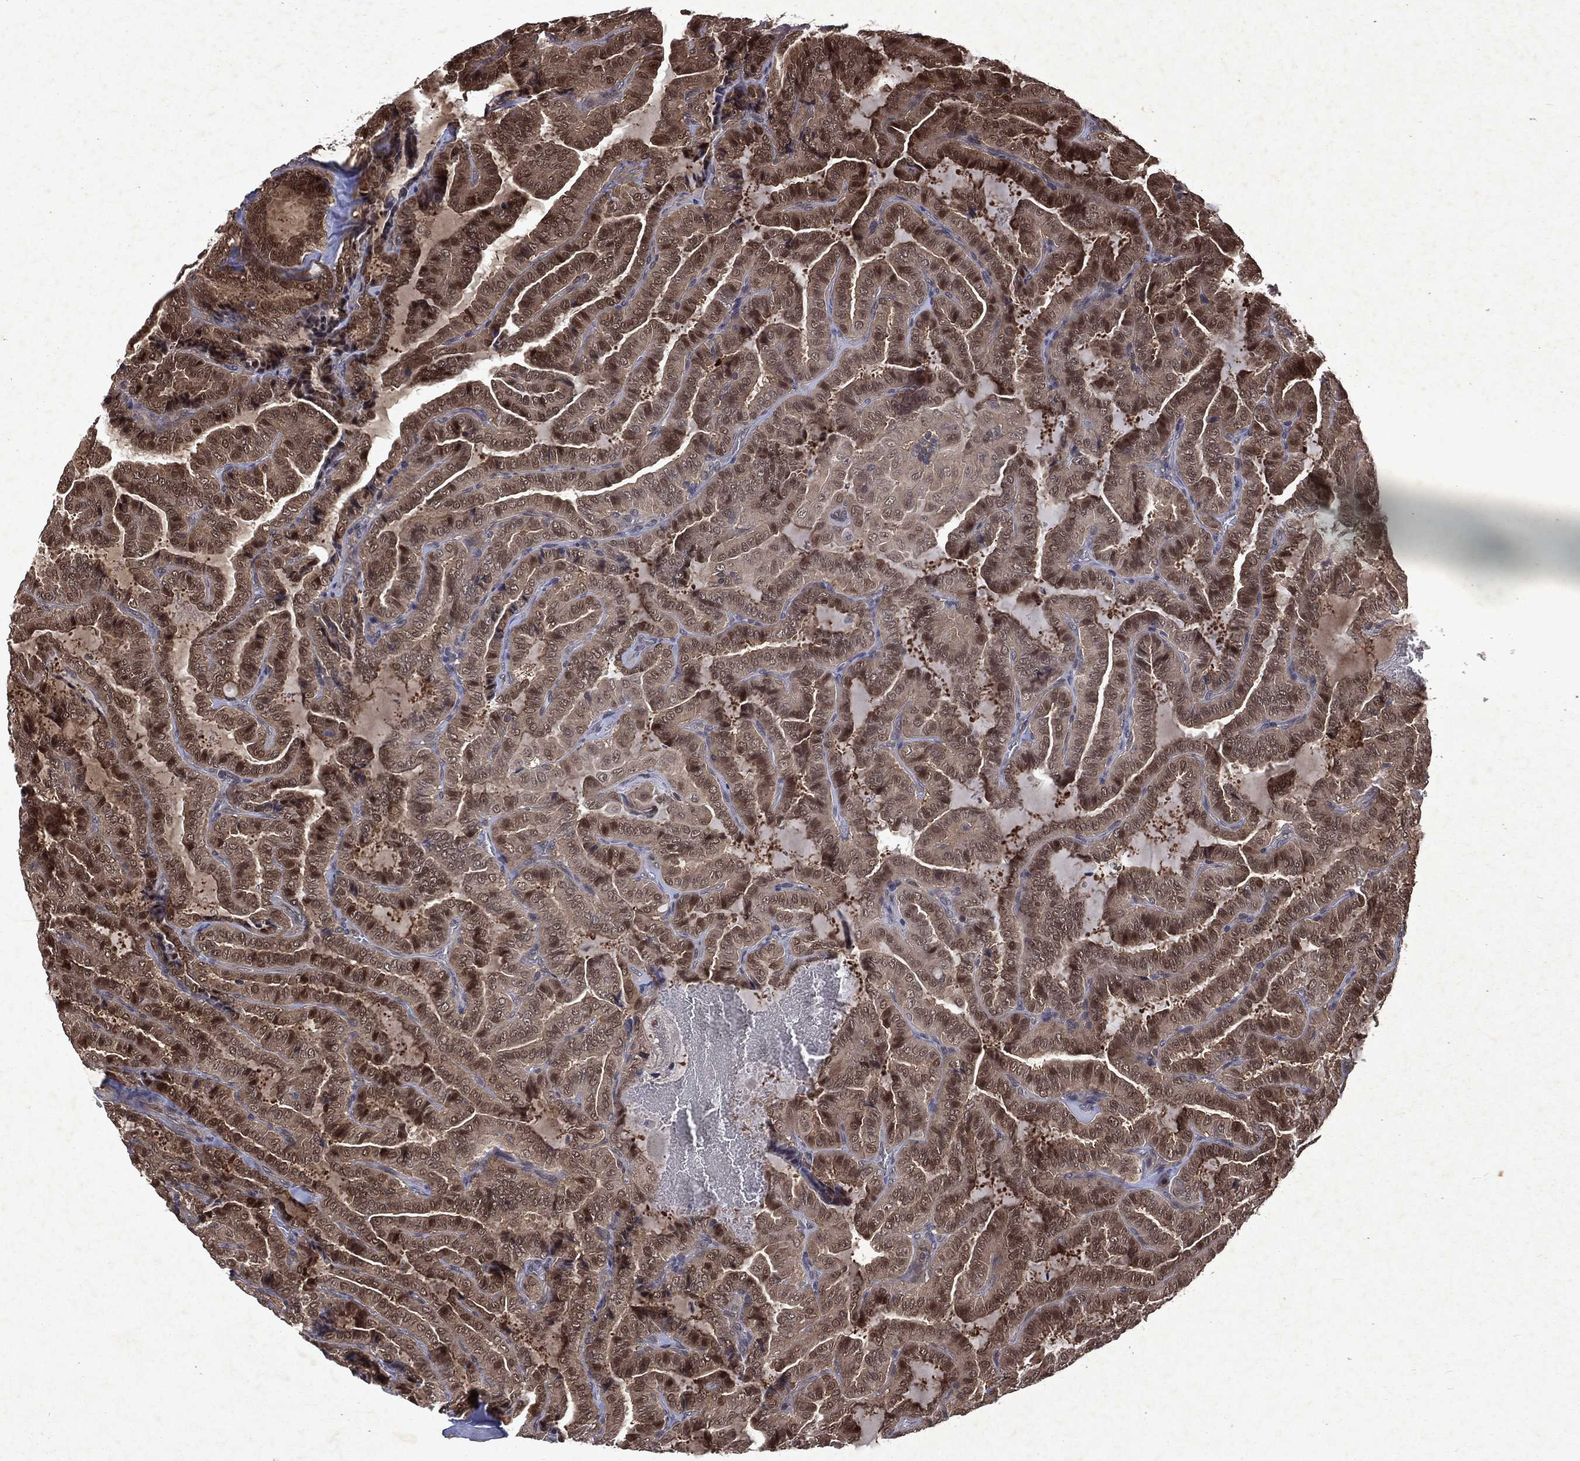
{"staining": {"intensity": "moderate", "quantity": ">75%", "location": "cytoplasmic/membranous,nuclear"}, "tissue": "thyroid cancer", "cell_type": "Tumor cells", "image_type": "cancer", "snomed": [{"axis": "morphology", "description": "Papillary adenocarcinoma, NOS"}, {"axis": "topography", "description": "Thyroid gland"}], "caption": "This photomicrograph reveals immunohistochemistry (IHC) staining of papillary adenocarcinoma (thyroid), with medium moderate cytoplasmic/membranous and nuclear positivity in approximately >75% of tumor cells.", "gene": "MTAP", "patient": {"sex": "female", "age": 39}}